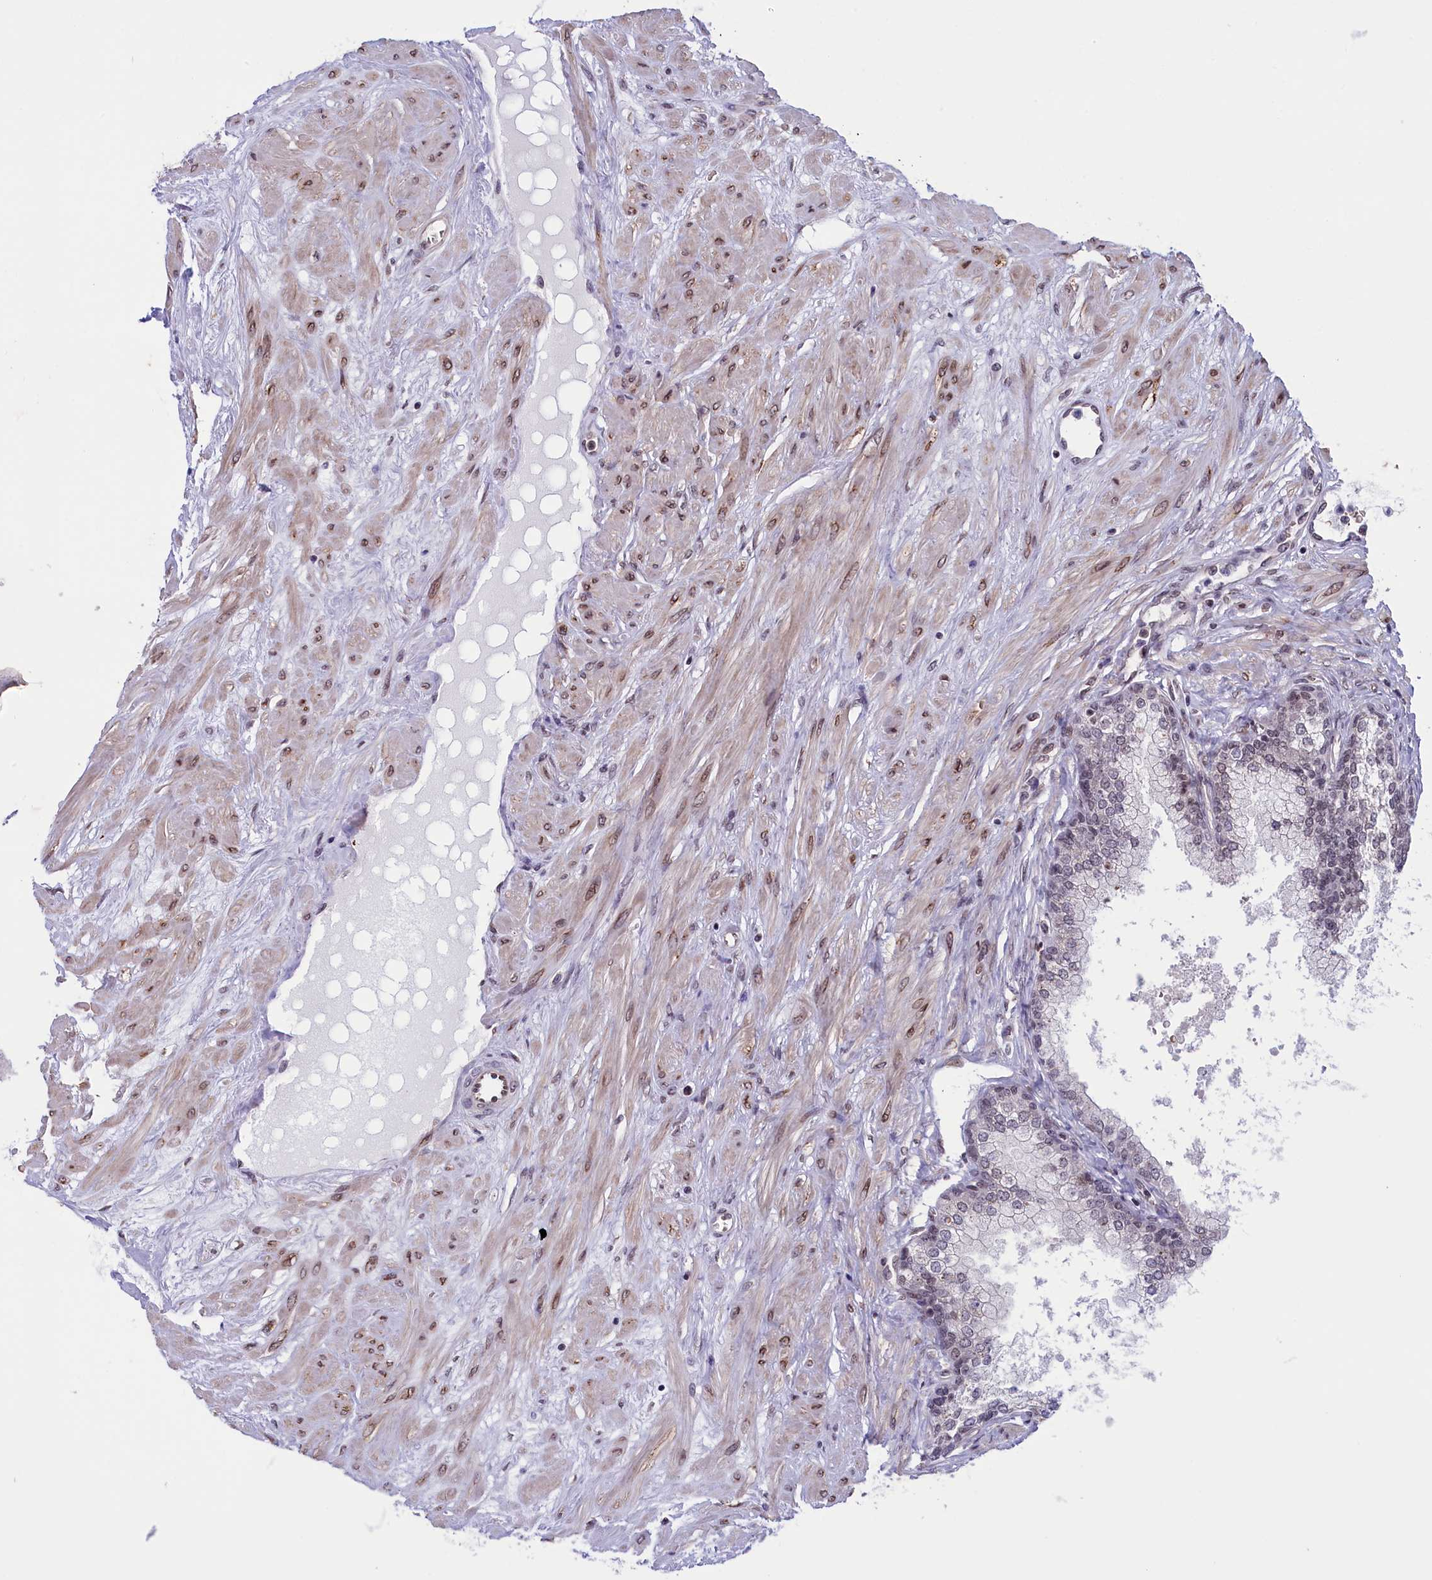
{"staining": {"intensity": "weak", "quantity": "25%-75%", "location": "nuclear"}, "tissue": "prostate", "cell_type": "Glandular cells", "image_type": "normal", "snomed": [{"axis": "morphology", "description": "Normal tissue, NOS"}, {"axis": "topography", "description": "Prostate"}], "caption": "Prostate was stained to show a protein in brown. There is low levels of weak nuclear expression in approximately 25%-75% of glandular cells. Immunohistochemistry (ihc) stains the protein in brown and the nuclei are stained blue.", "gene": "MPHOSPH8", "patient": {"sex": "male", "age": 60}}